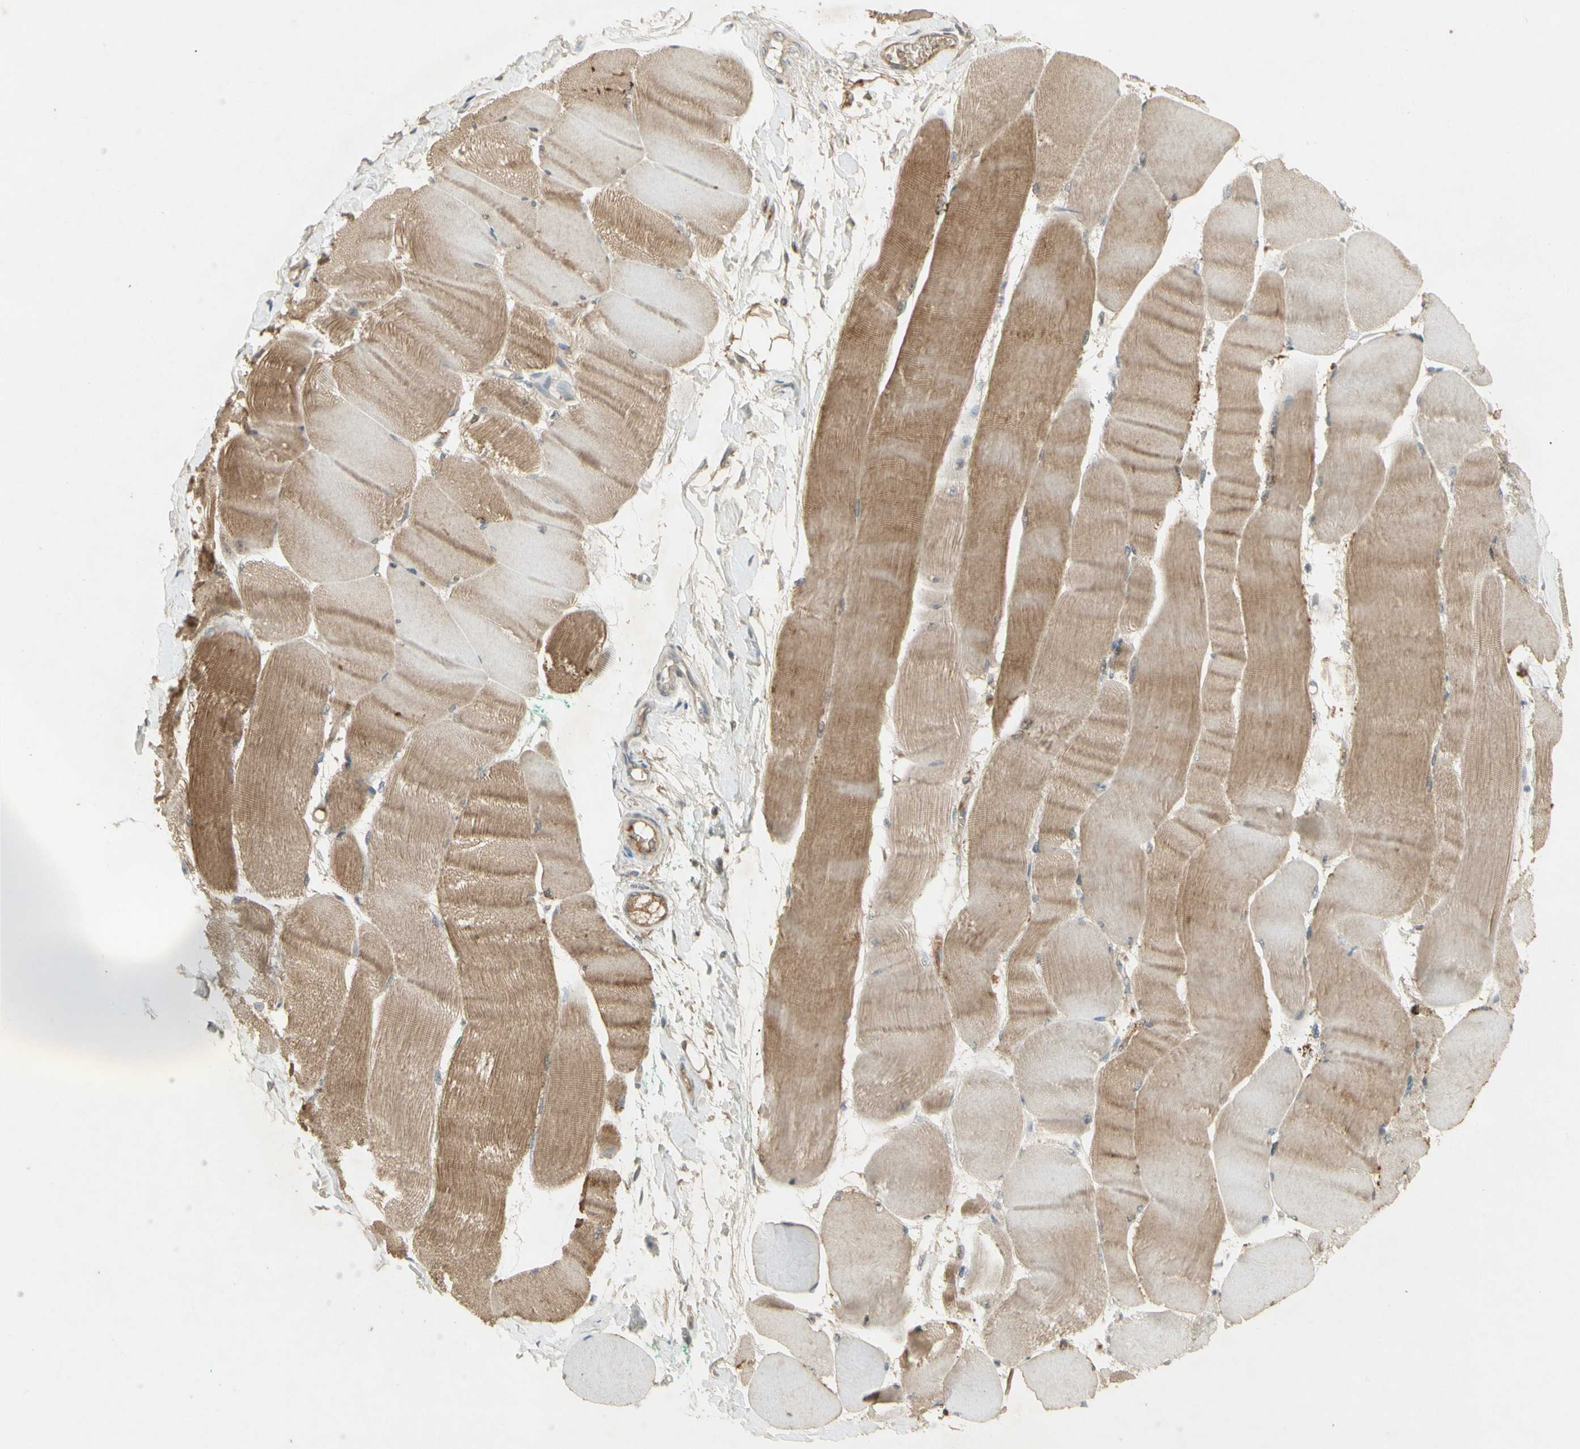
{"staining": {"intensity": "weak", "quantity": ">75%", "location": "cytoplasmic/membranous"}, "tissue": "skeletal muscle", "cell_type": "Myocytes", "image_type": "normal", "snomed": [{"axis": "morphology", "description": "Normal tissue, NOS"}, {"axis": "morphology", "description": "Squamous cell carcinoma, NOS"}, {"axis": "topography", "description": "Skeletal muscle"}], "caption": "Immunohistochemistry (IHC) (DAB) staining of normal human skeletal muscle demonstrates weak cytoplasmic/membranous protein expression in approximately >75% of myocytes. Using DAB (brown) and hematoxylin (blue) stains, captured at high magnification using brightfield microscopy.", "gene": "NRG4", "patient": {"sex": "male", "age": 51}}